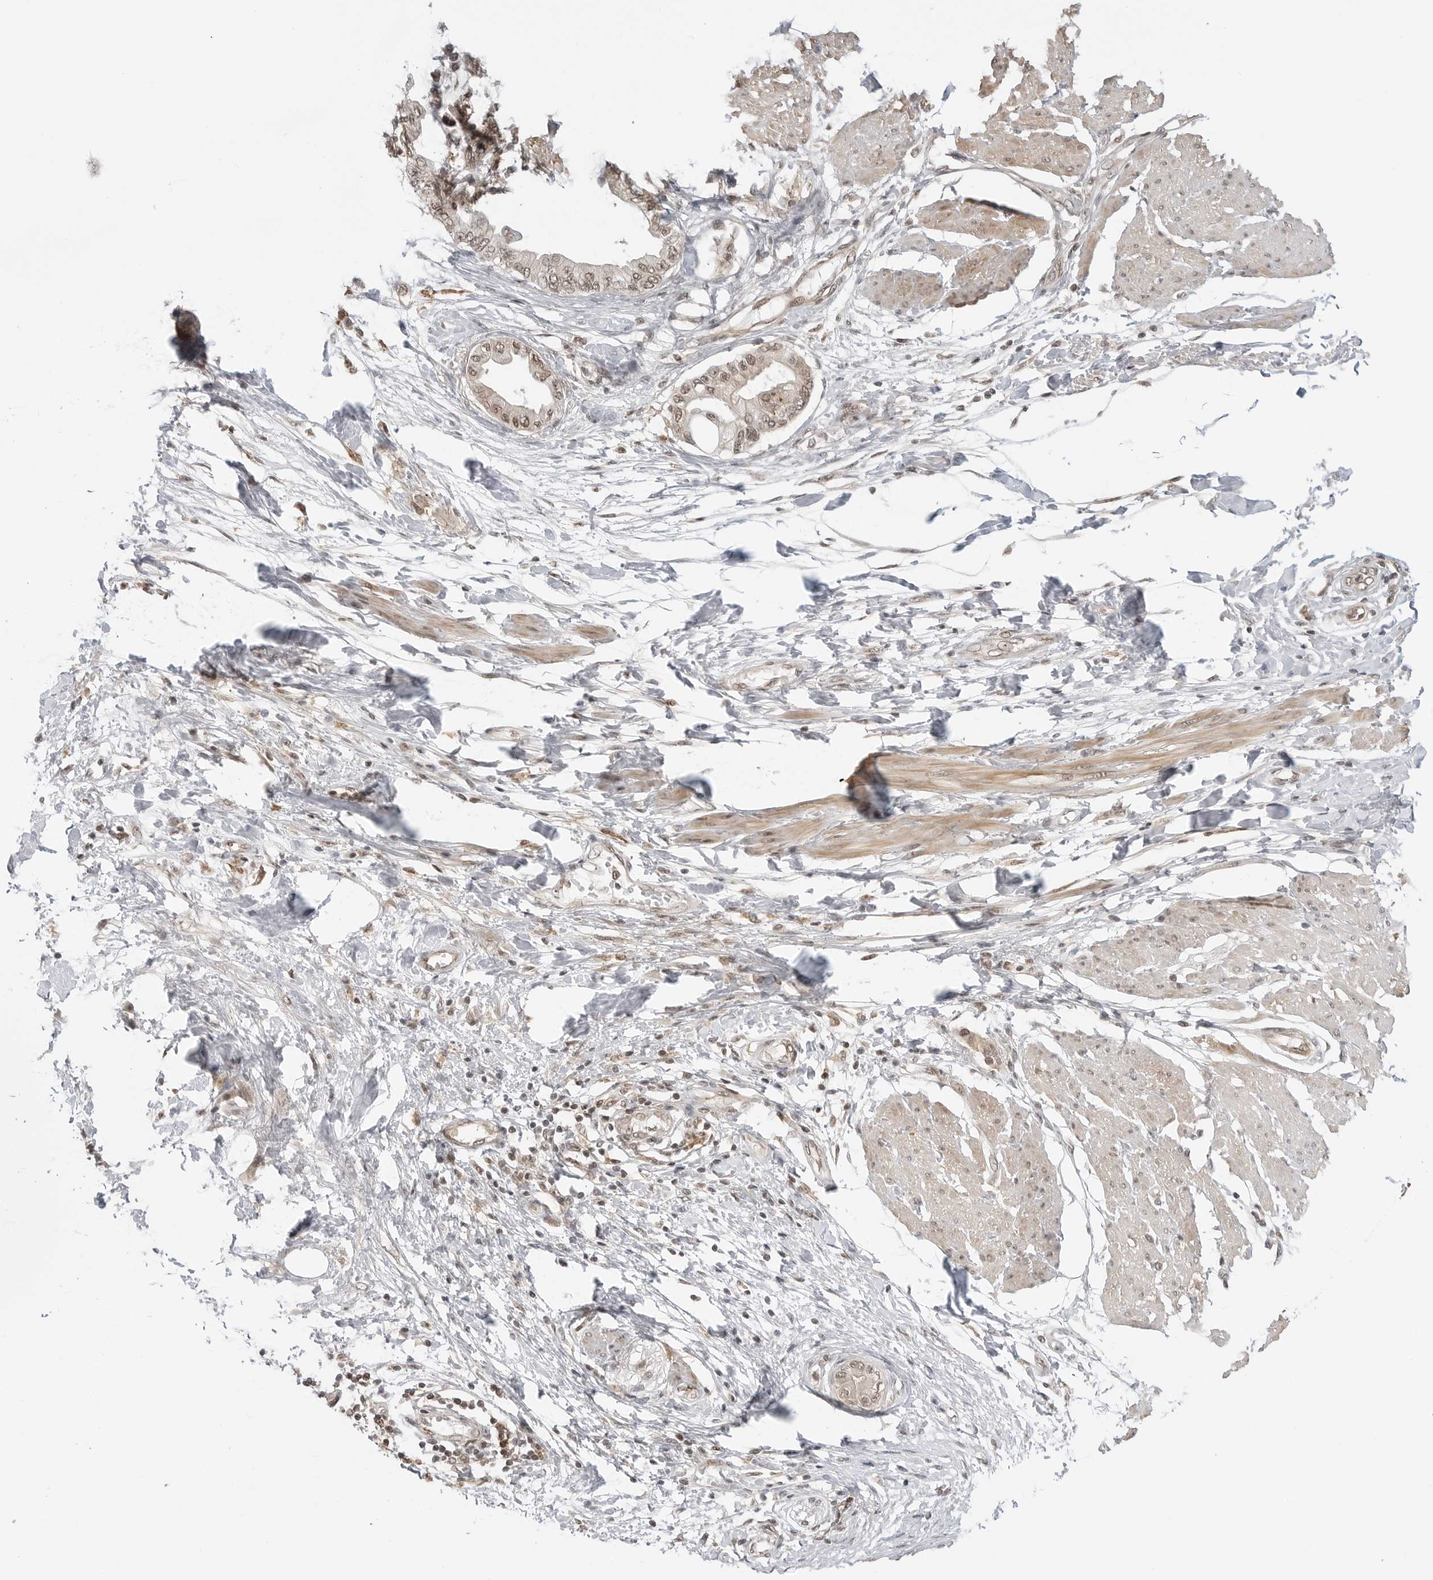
{"staining": {"intensity": "moderate", "quantity": ">75%", "location": "nuclear"}, "tissue": "pancreatic cancer", "cell_type": "Tumor cells", "image_type": "cancer", "snomed": [{"axis": "morphology", "description": "Normal tissue, NOS"}, {"axis": "morphology", "description": "Adenocarcinoma, NOS"}, {"axis": "topography", "description": "Pancreas"}, {"axis": "topography", "description": "Duodenum"}], "caption": "High-power microscopy captured an immunohistochemistry (IHC) photomicrograph of pancreatic cancer (adenocarcinoma), revealing moderate nuclear positivity in about >75% of tumor cells. Nuclei are stained in blue.", "gene": "C8orf33", "patient": {"sex": "female", "age": 60}}